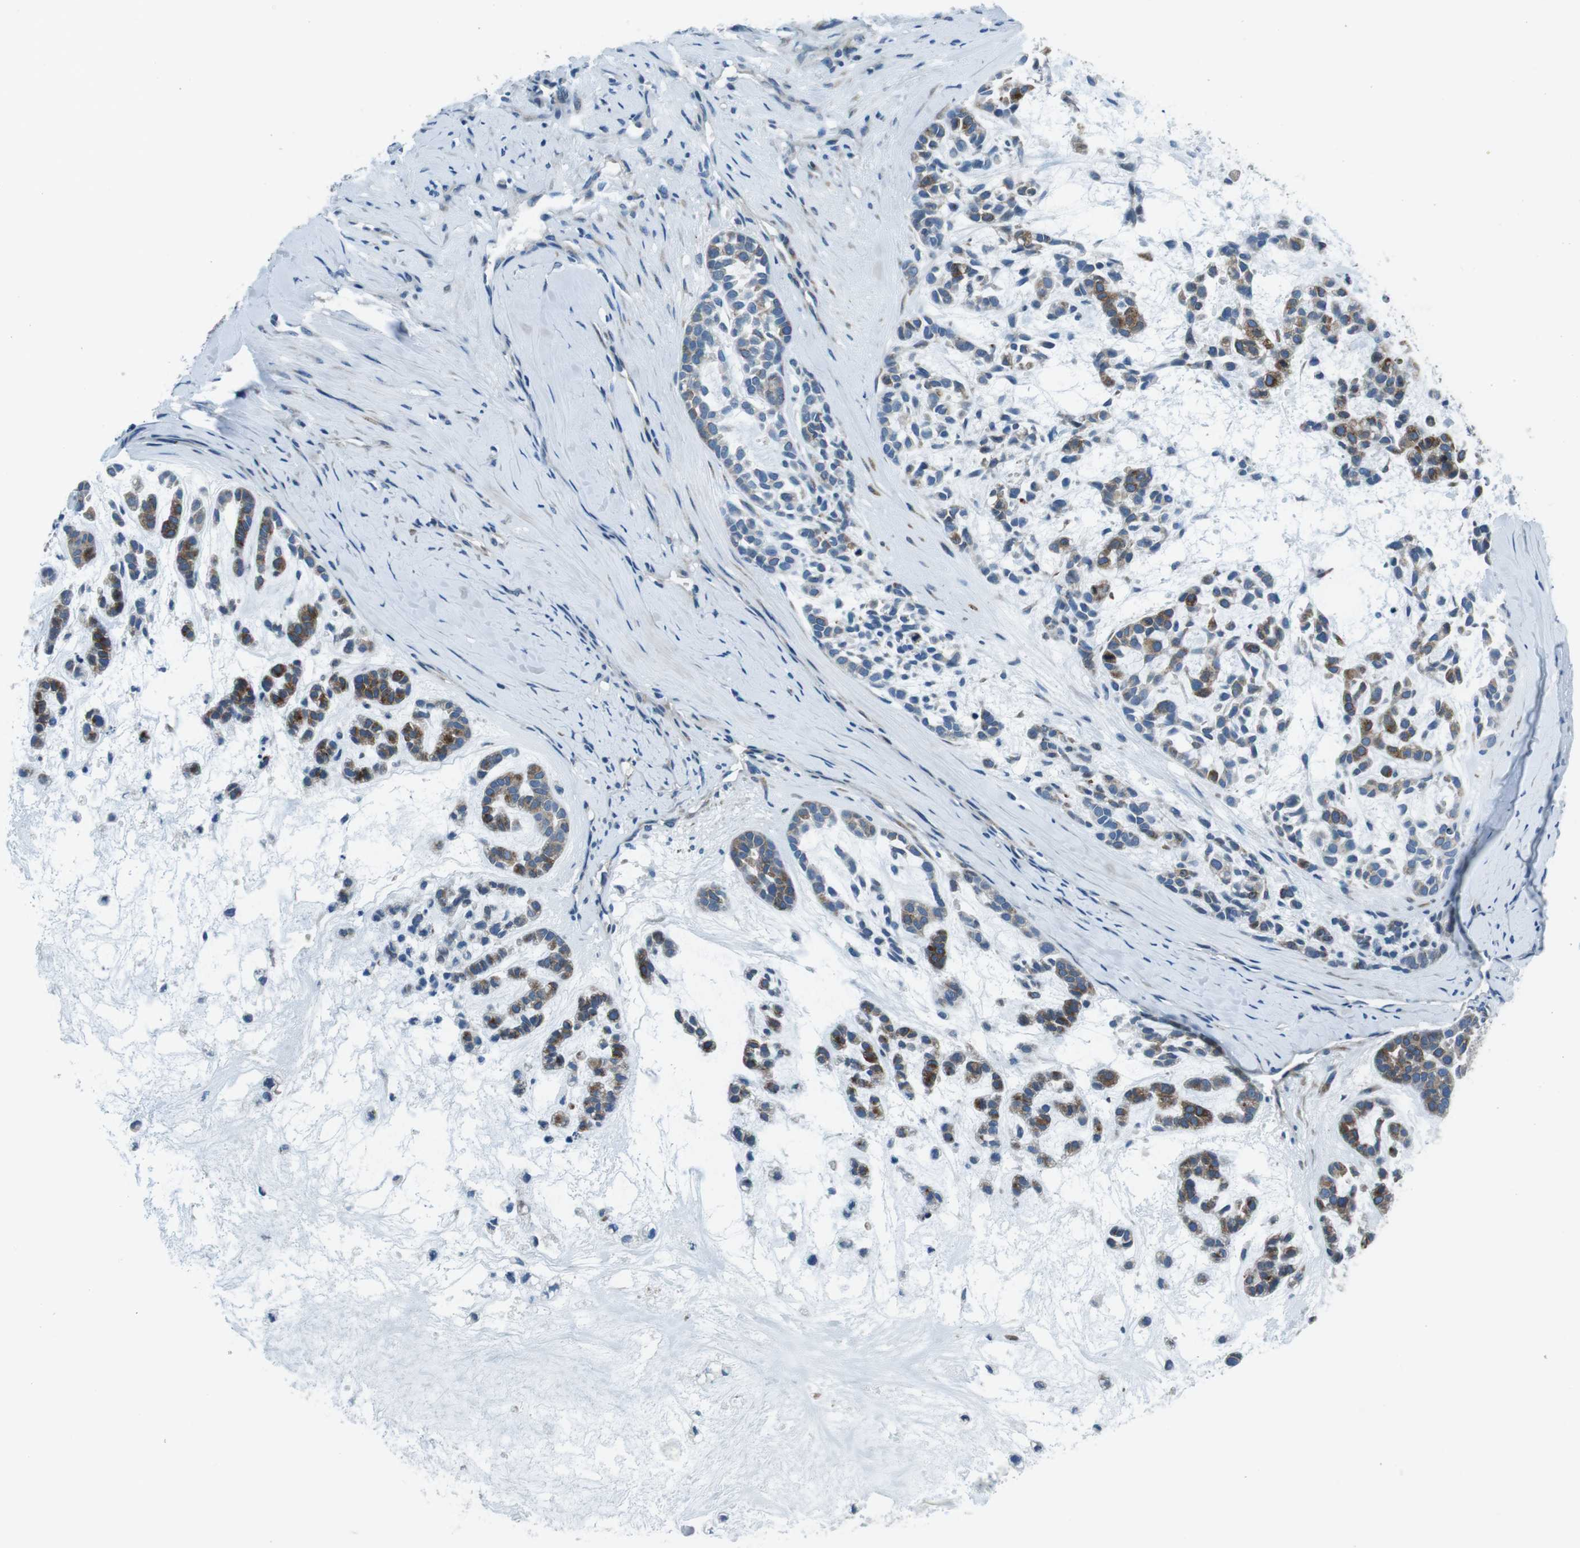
{"staining": {"intensity": "moderate", "quantity": "25%-75%", "location": "cytoplasmic/membranous"}, "tissue": "head and neck cancer", "cell_type": "Tumor cells", "image_type": "cancer", "snomed": [{"axis": "morphology", "description": "Adenocarcinoma, NOS"}, {"axis": "morphology", "description": "Adenoma, NOS"}, {"axis": "topography", "description": "Head-Neck"}], "caption": "Adenocarcinoma (head and neck) tissue exhibits moderate cytoplasmic/membranous expression in about 25%-75% of tumor cells, visualized by immunohistochemistry.", "gene": "NUCB2", "patient": {"sex": "female", "age": 55}}